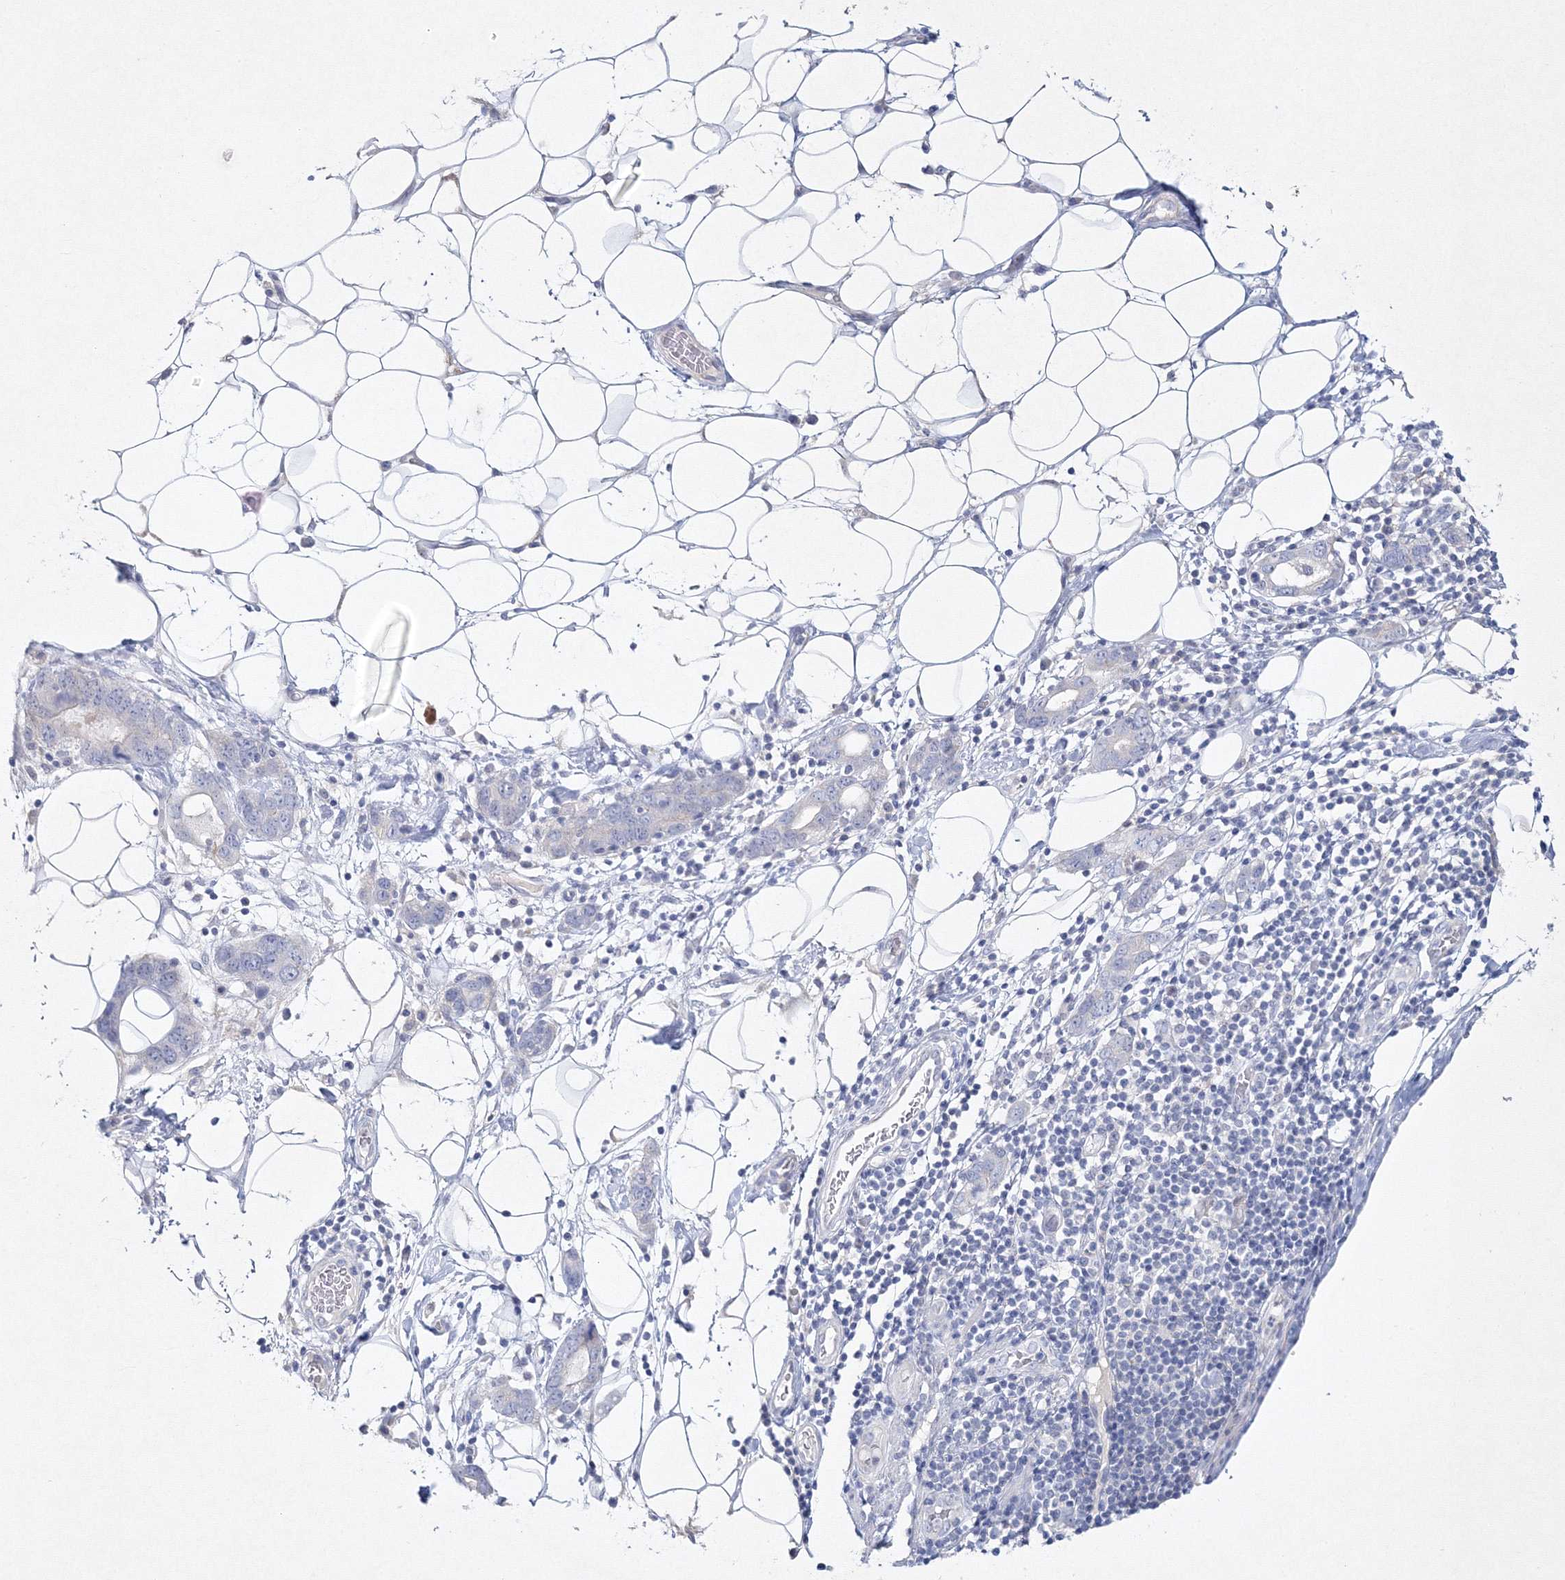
{"staining": {"intensity": "negative", "quantity": "none", "location": "none"}, "tissue": "stomach cancer", "cell_type": "Tumor cells", "image_type": "cancer", "snomed": [{"axis": "morphology", "description": "Adenocarcinoma, NOS"}, {"axis": "topography", "description": "Stomach, lower"}], "caption": "DAB immunohistochemical staining of stomach cancer reveals no significant positivity in tumor cells.", "gene": "NEU4", "patient": {"sex": "female", "age": 93}}